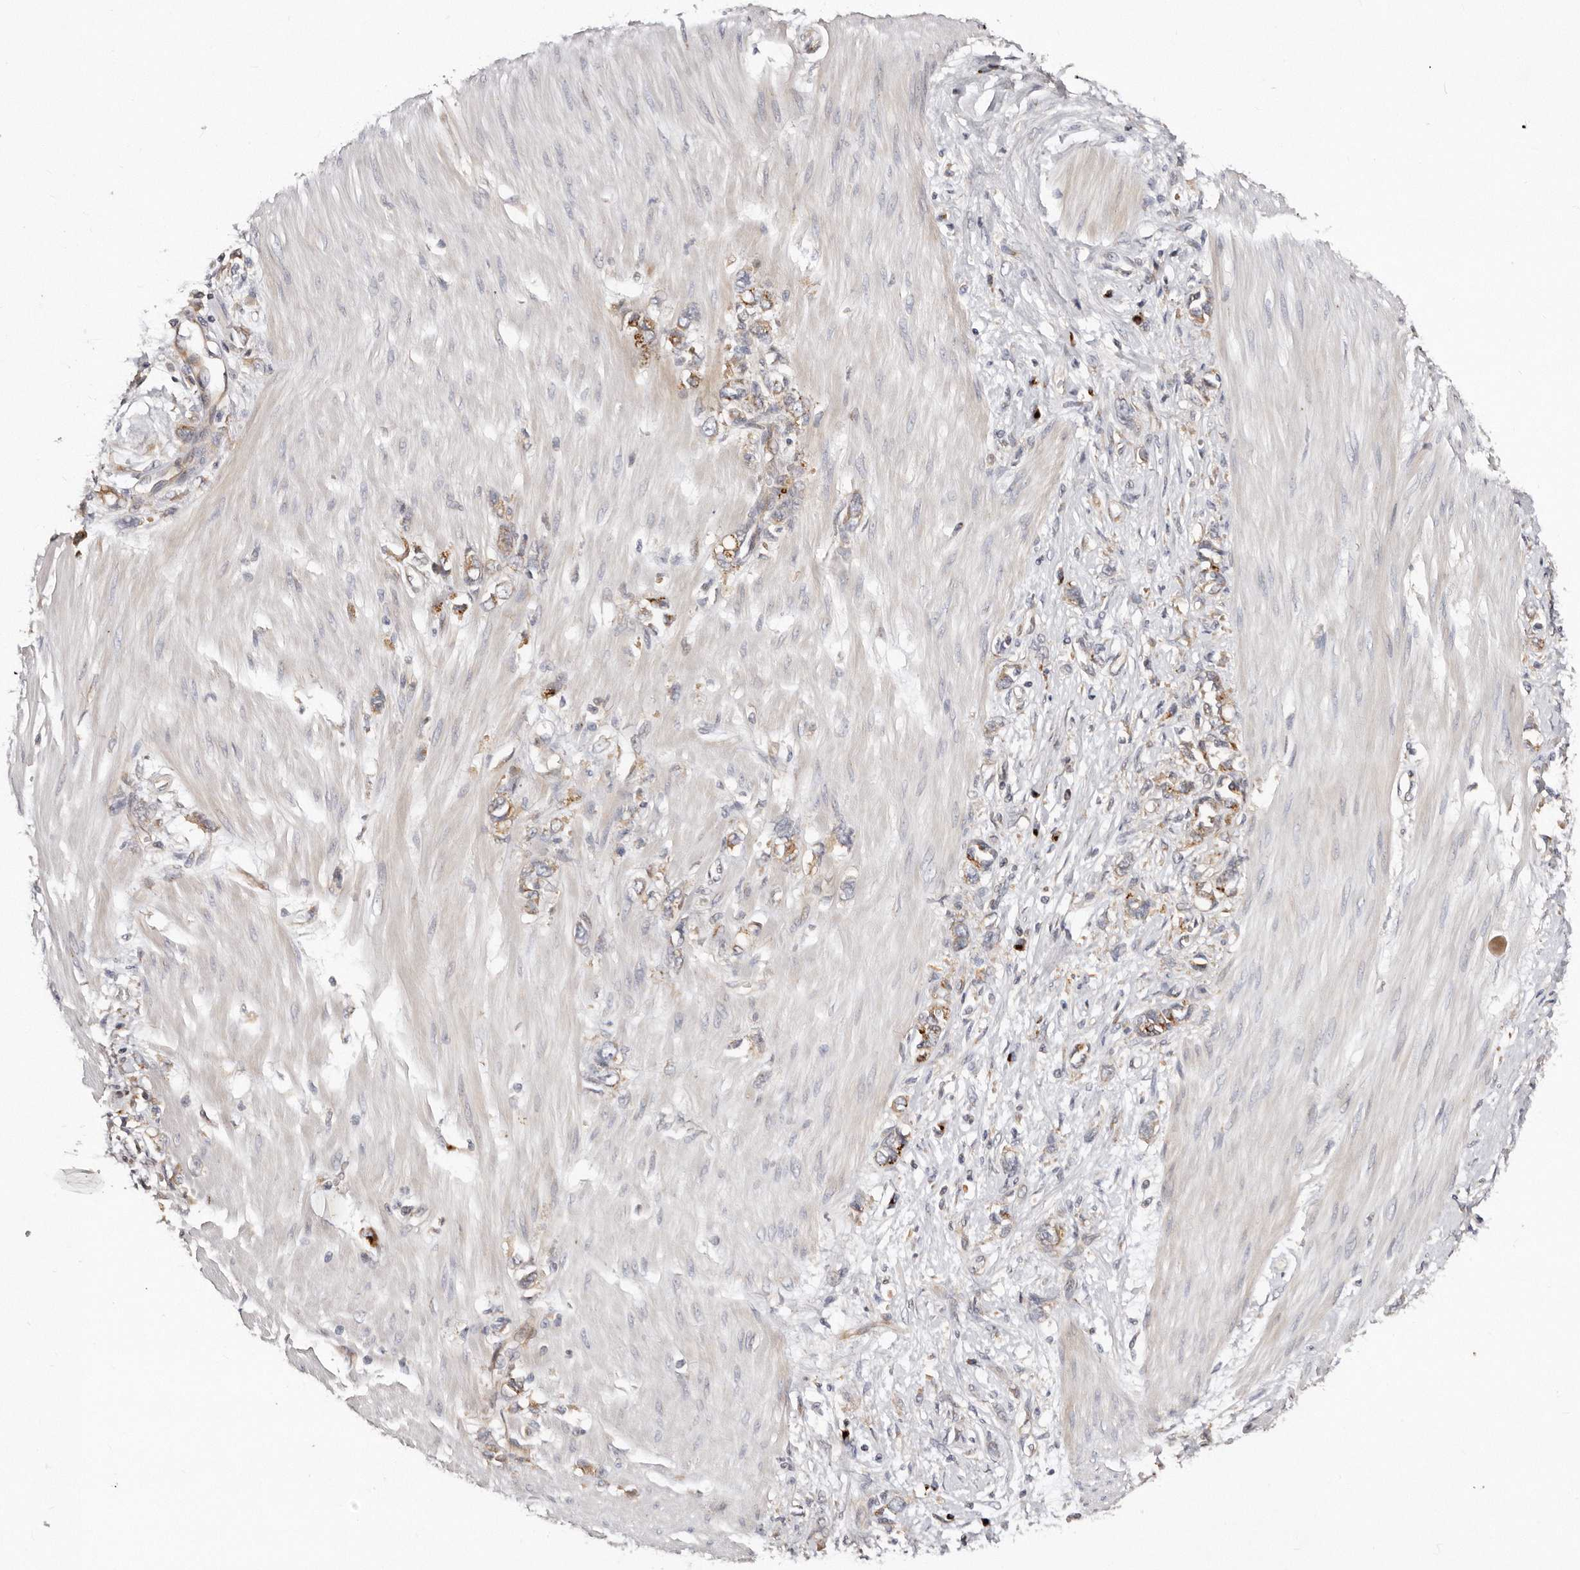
{"staining": {"intensity": "moderate", "quantity": "25%-75%", "location": "cytoplasmic/membranous"}, "tissue": "stomach cancer", "cell_type": "Tumor cells", "image_type": "cancer", "snomed": [{"axis": "morphology", "description": "Adenocarcinoma, NOS"}, {"axis": "topography", "description": "Stomach"}], "caption": "Tumor cells exhibit medium levels of moderate cytoplasmic/membranous positivity in approximately 25%-75% of cells in stomach adenocarcinoma. The protein is shown in brown color, while the nuclei are stained blue.", "gene": "DACT2", "patient": {"sex": "female", "age": 76}}